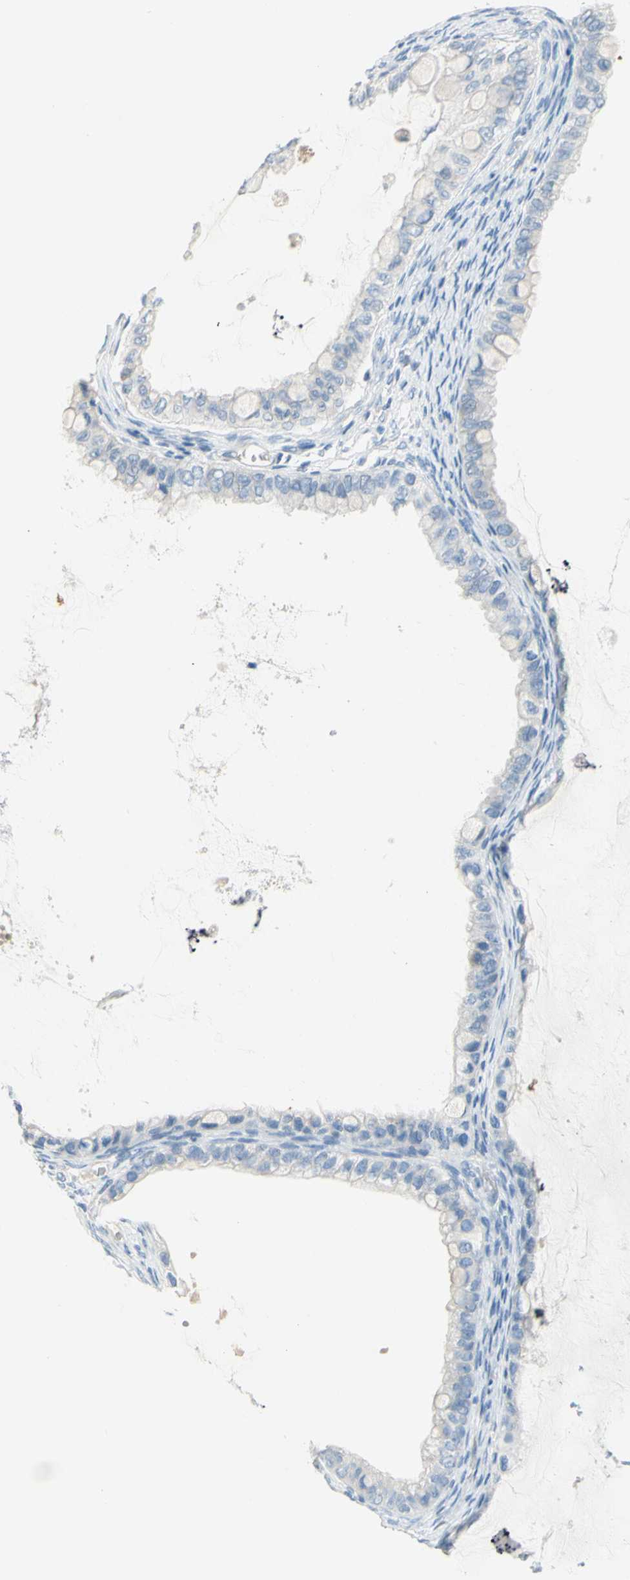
{"staining": {"intensity": "negative", "quantity": "none", "location": "none"}, "tissue": "ovarian cancer", "cell_type": "Tumor cells", "image_type": "cancer", "snomed": [{"axis": "morphology", "description": "Cystadenocarcinoma, mucinous, NOS"}, {"axis": "topography", "description": "Ovary"}], "caption": "Protein analysis of ovarian mucinous cystadenocarcinoma displays no significant expression in tumor cells.", "gene": "DCT", "patient": {"sex": "female", "age": 80}}